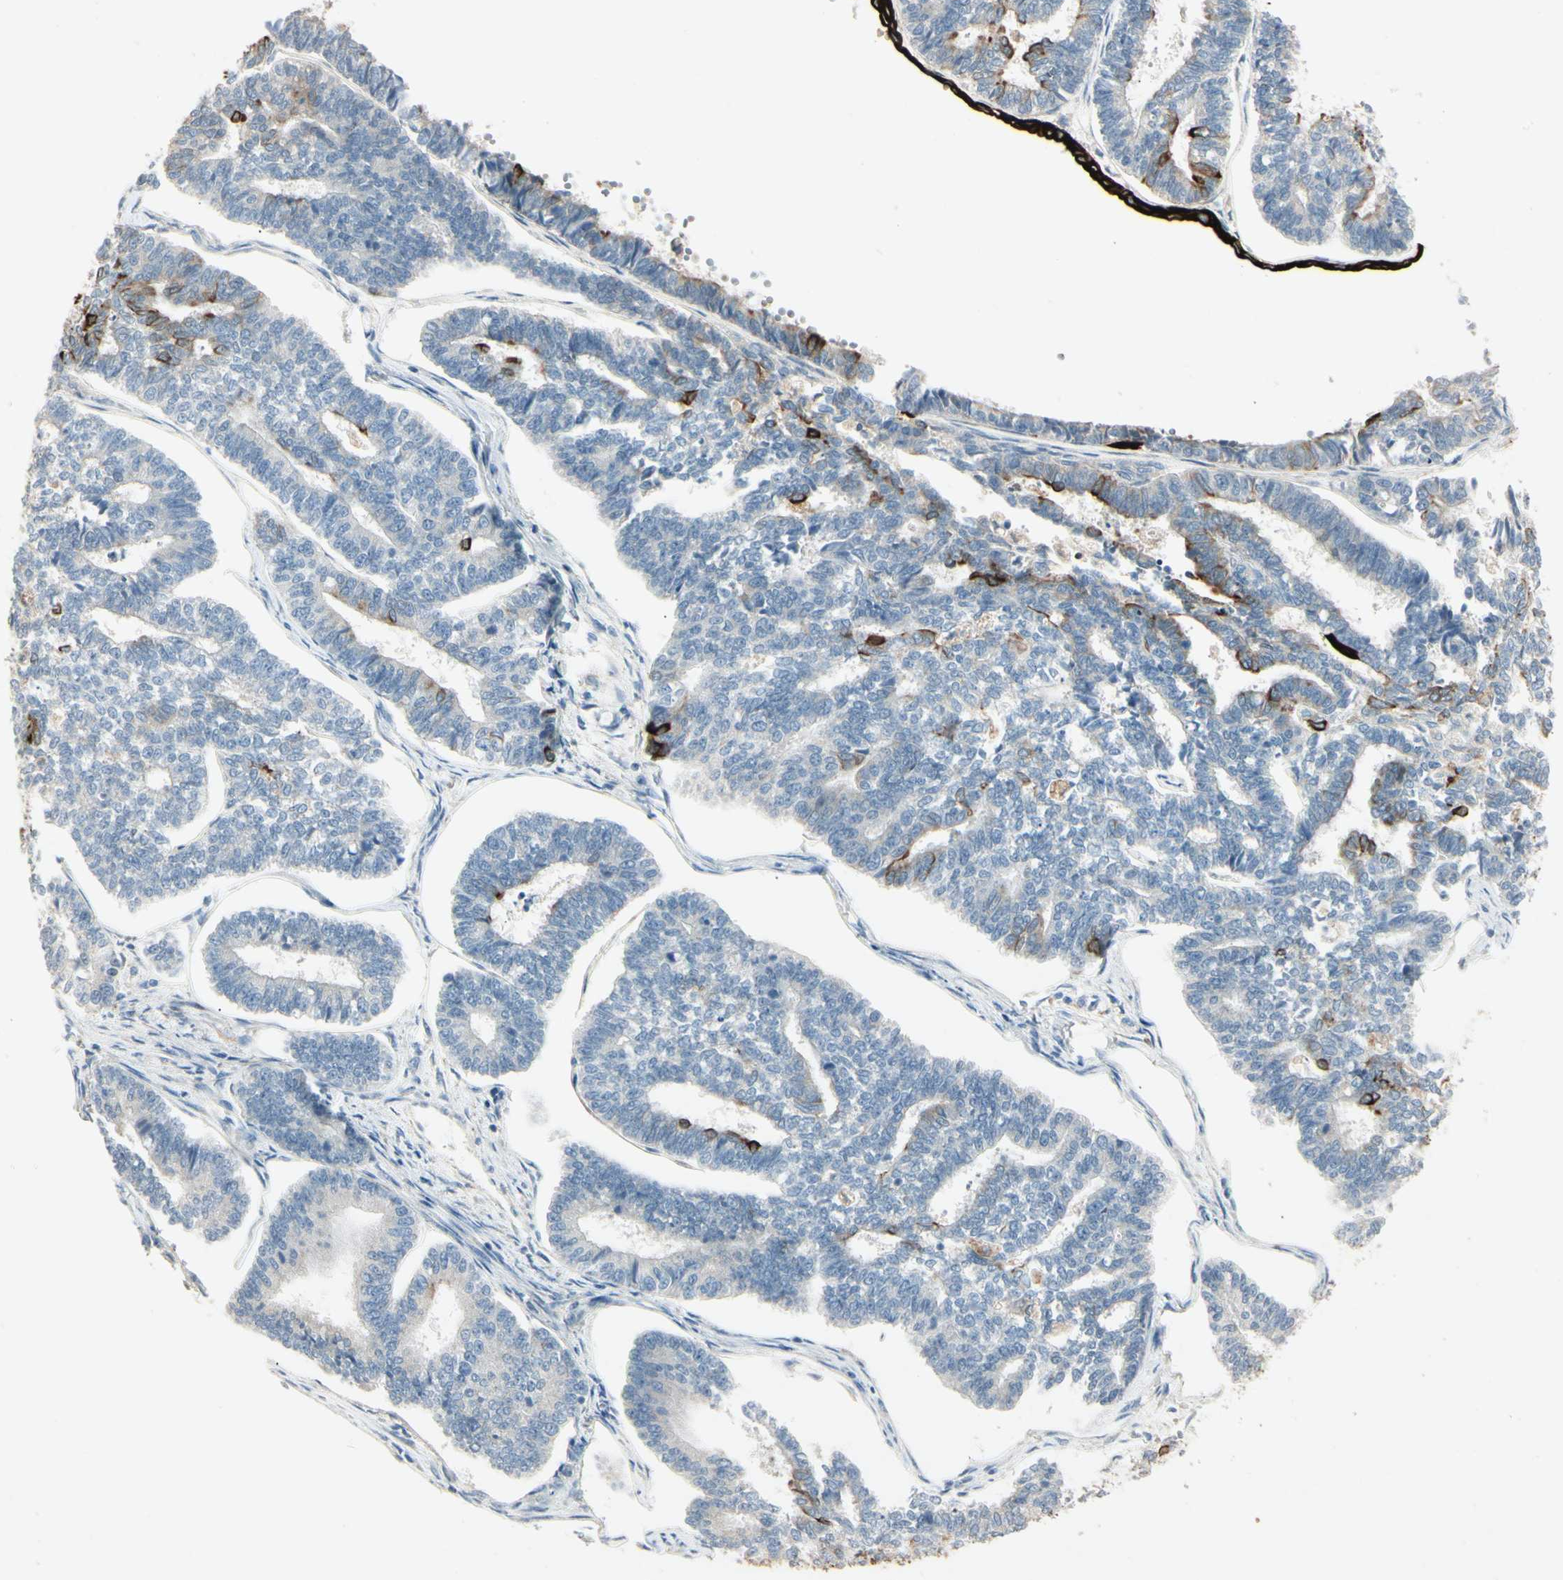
{"staining": {"intensity": "strong", "quantity": "<25%", "location": "cytoplasmic/membranous"}, "tissue": "endometrial cancer", "cell_type": "Tumor cells", "image_type": "cancer", "snomed": [{"axis": "morphology", "description": "Adenocarcinoma, NOS"}, {"axis": "topography", "description": "Endometrium"}], "caption": "This photomicrograph displays IHC staining of human endometrial cancer (adenocarcinoma), with medium strong cytoplasmic/membranous positivity in approximately <25% of tumor cells.", "gene": "SKIL", "patient": {"sex": "female", "age": 70}}